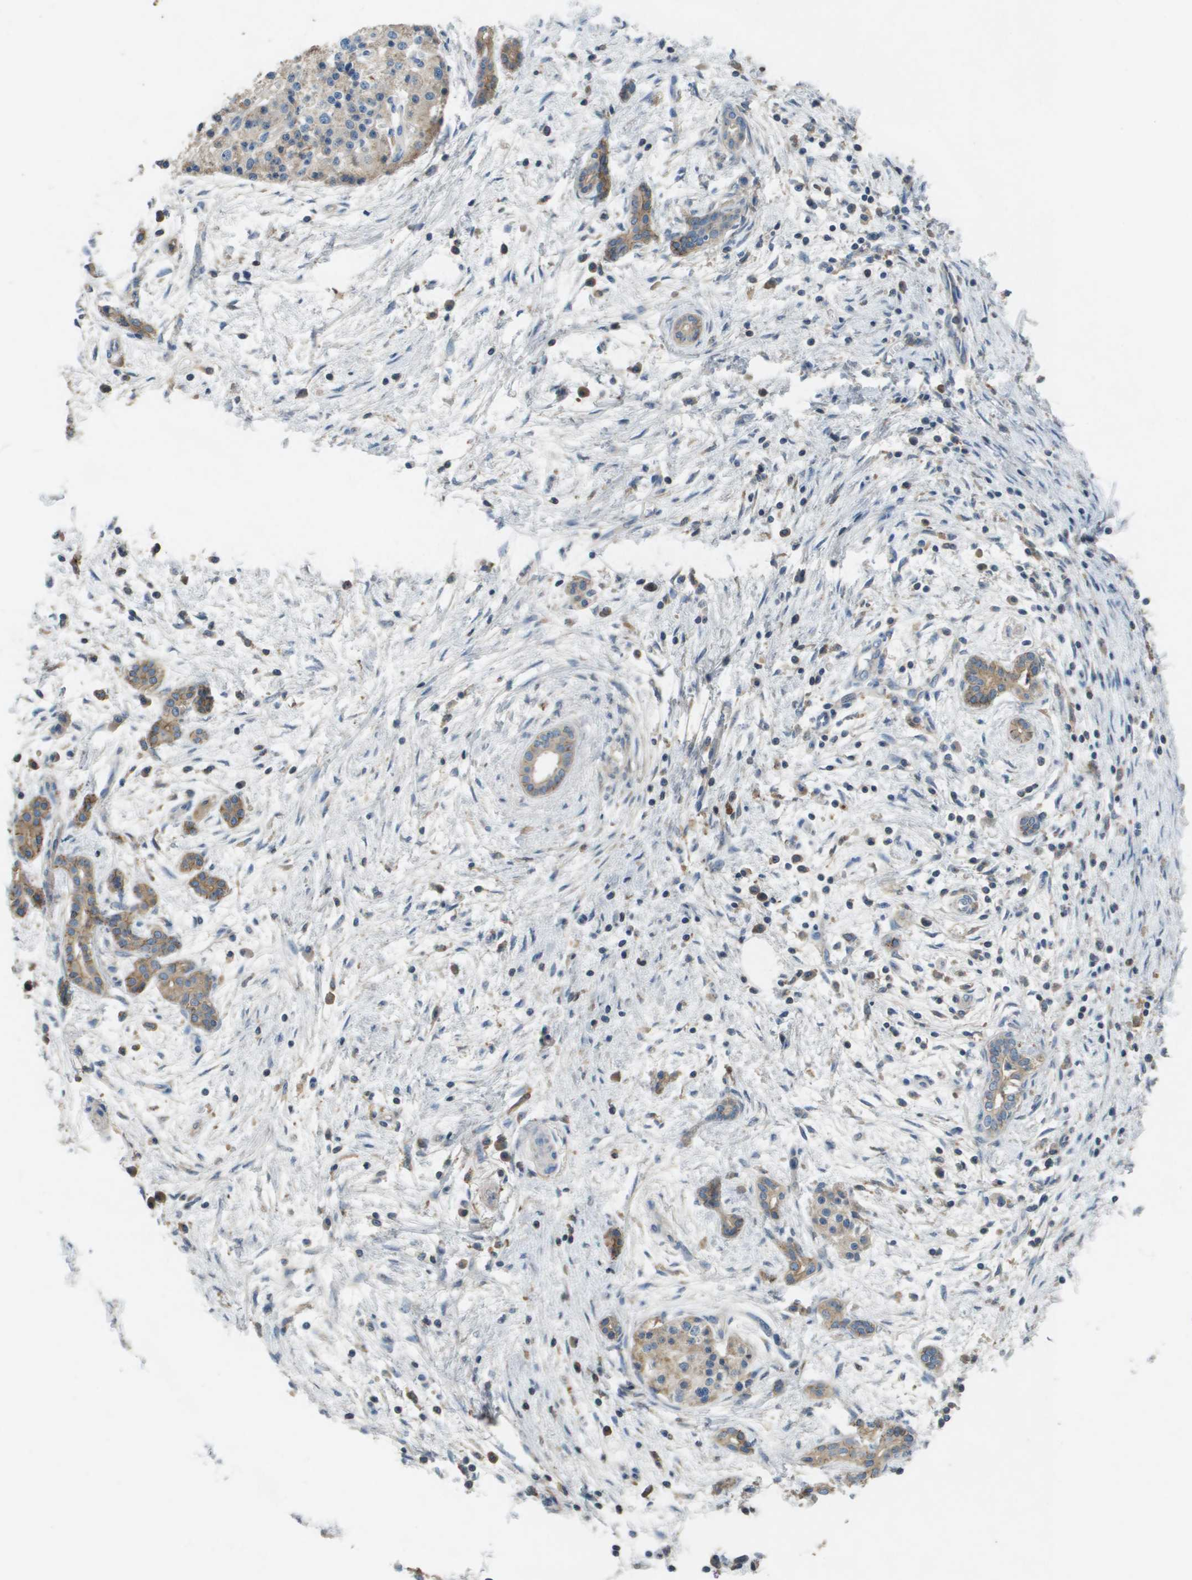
{"staining": {"intensity": "weak", "quantity": "25%-75%", "location": "cytoplasmic/membranous"}, "tissue": "pancreatic cancer", "cell_type": "Tumor cells", "image_type": "cancer", "snomed": [{"axis": "morphology", "description": "Adenocarcinoma, NOS"}, {"axis": "topography", "description": "Pancreas"}], "caption": "Immunohistochemistry photomicrograph of pancreatic cancer stained for a protein (brown), which demonstrates low levels of weak cytoplasmic/membranous expression in about 25%-75% of tumor cells.", "gene": "CLCA4", "patient": {"sex": "female", "age": 70}}